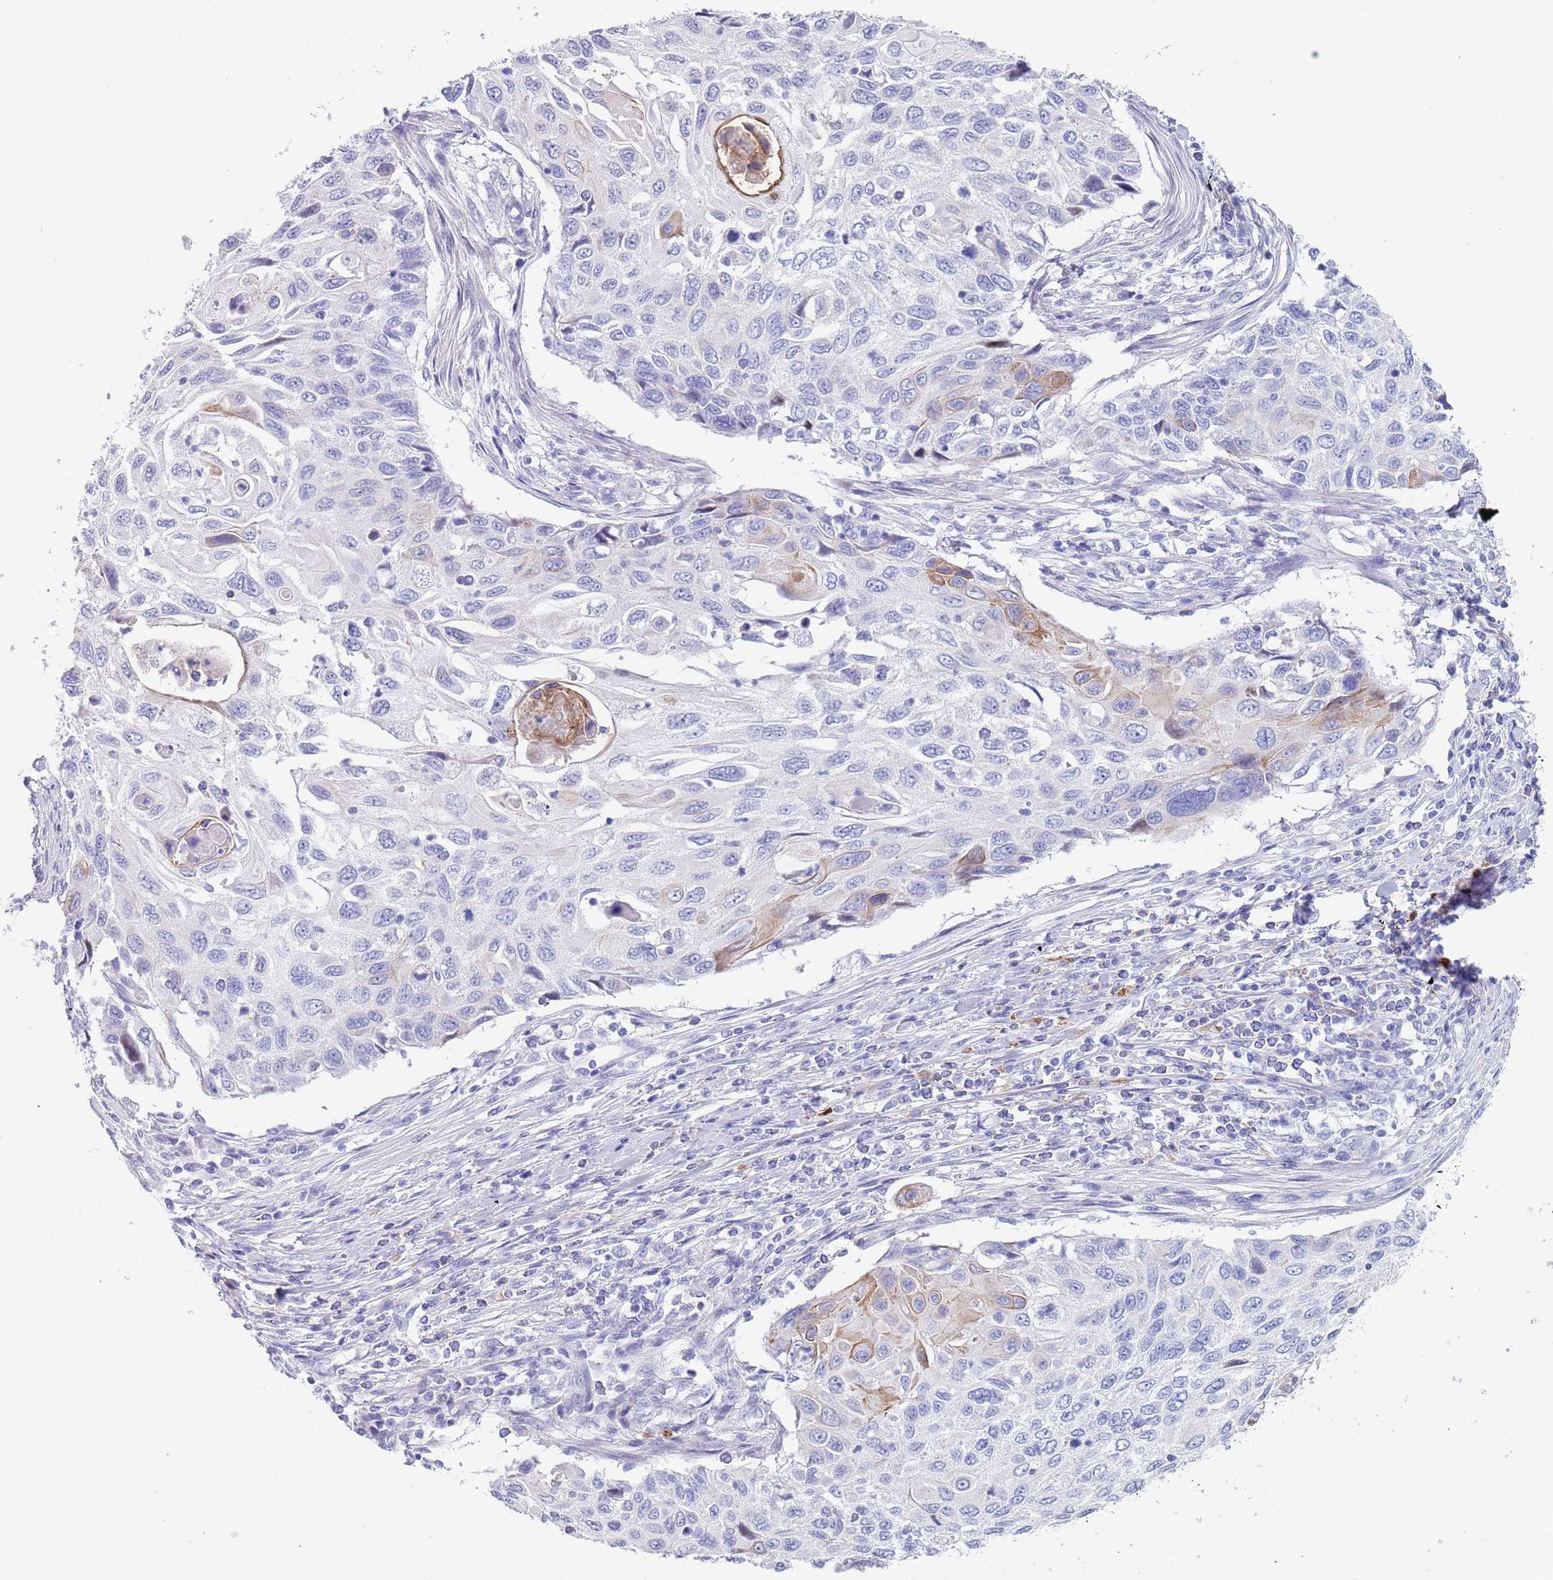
{"staining": {"intensity": "moderate", "quantity": "<25%", "location": "cytoplasmic/membranous"}, "tissue": "cervical cancer", "cell_type": "Tumor cells", "image_type": "cancer", "snomed": [{"axis": "morphology", "description": "Squamous cell carcinoma, NOS"}, {"axis": "topography", "description": "Cervix"}], "caption": "Immunohistochemical staining of cervical cancer (squamous cell carcinoma) demonstrates low levels of moderate cytoplasmic/membranous positivity in approximately <25% of tumor cells. (Stains: DAB (3,3'-diaminobenzidine) in brown, nuclei in blue, Microscopy: brightfield microscopy at high magnification).", "gene": "CPXM2", "patient": {"sex": "female", "age": 70}}